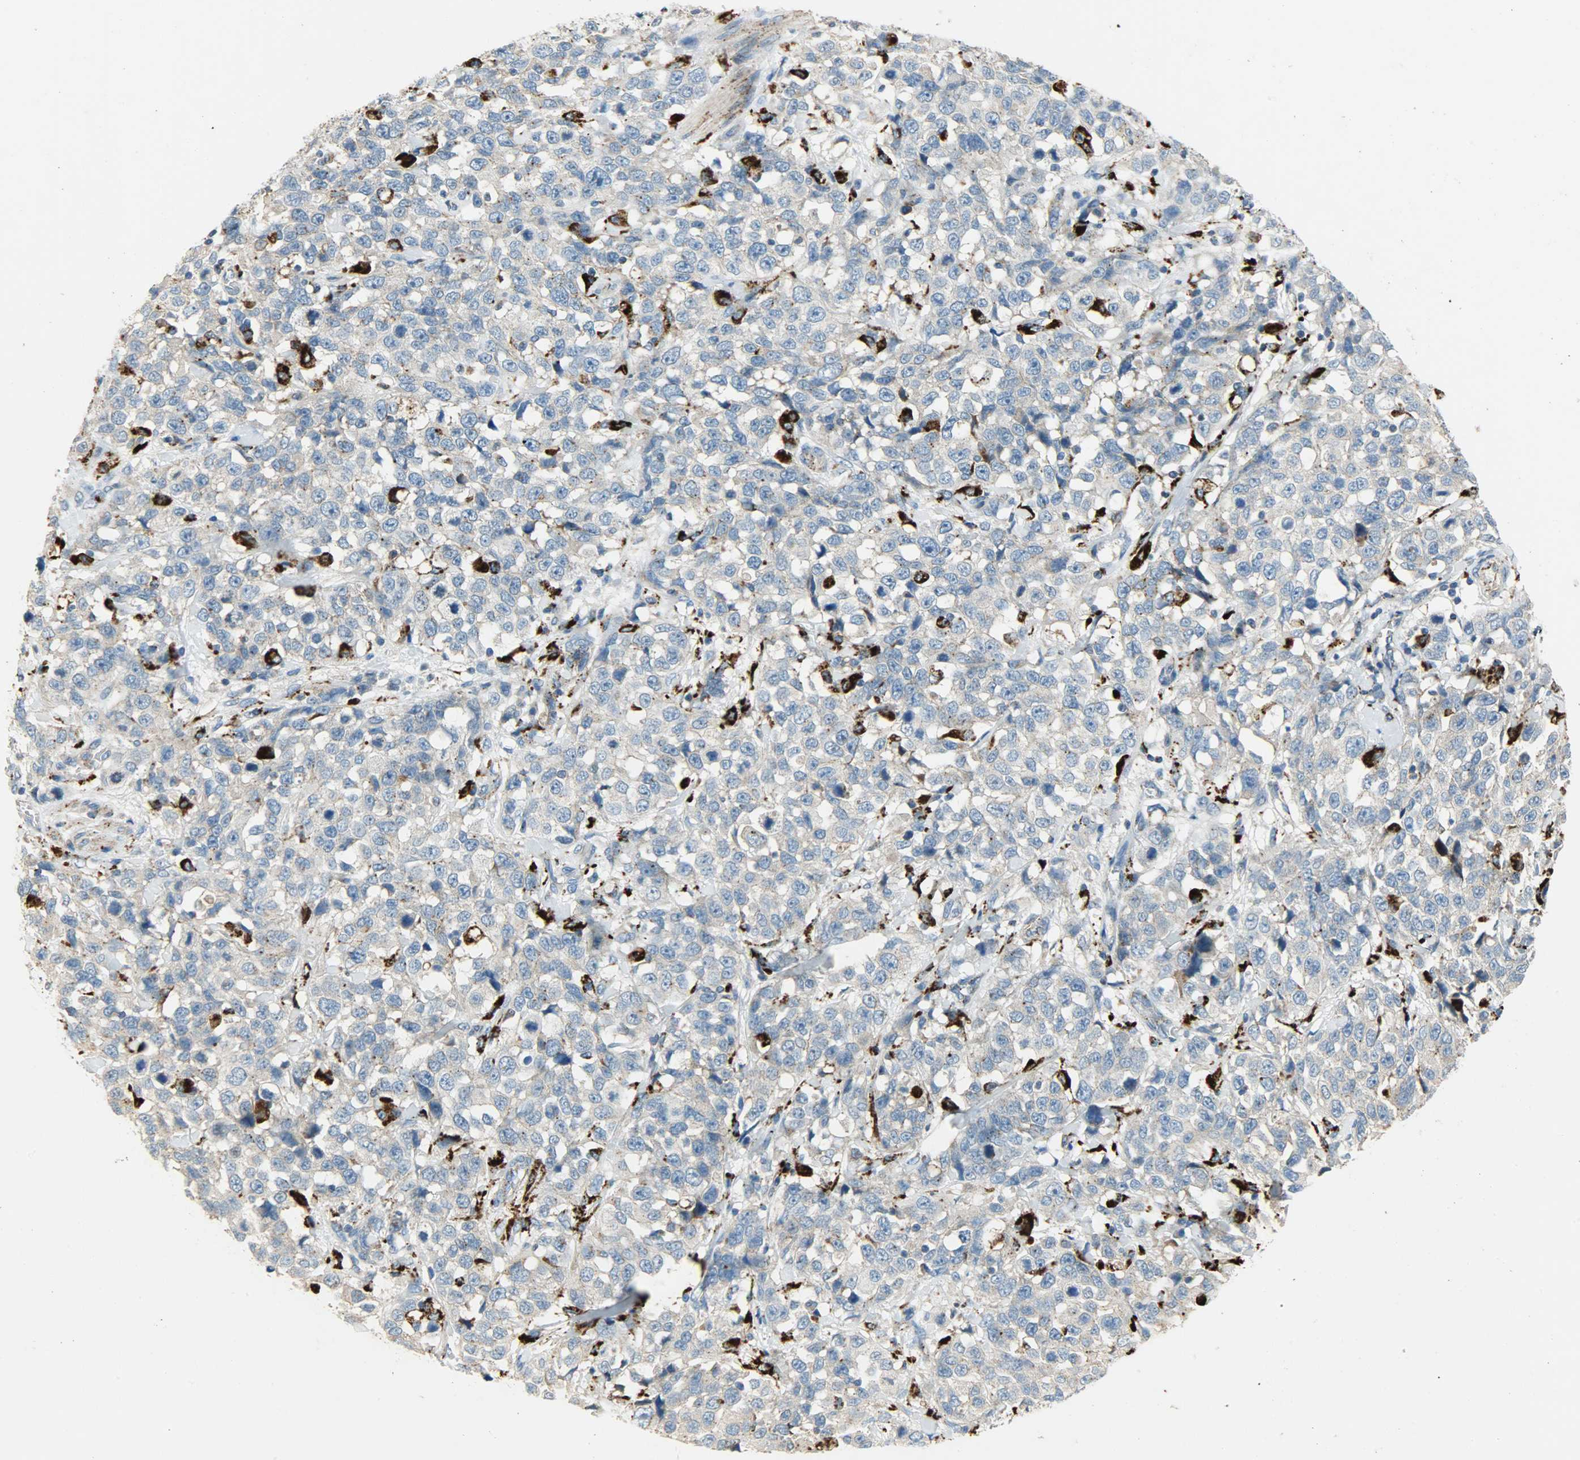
{"staining": {"intensity": "weak", "quantity": "<25%", "location": "cytoplasmic/membranous"}, "tissue": "stomach cancer", "cell_type": "Tumor cells", "image_type": "cancer", "snomed": [{"axis": "morphology", "description": "Normal tissue, NOS"}, {"axis": "morphology", "description": "Adenocarcinoma, NOS"}, {"axis": "topography", "description": "Stomach"}], "caption": "Tumor cells are negative for brown protein staining in stomach cancer (adenocarcinoma).", "gene": "ASAH1", "patient": {"sex": "male", "age": 48}}